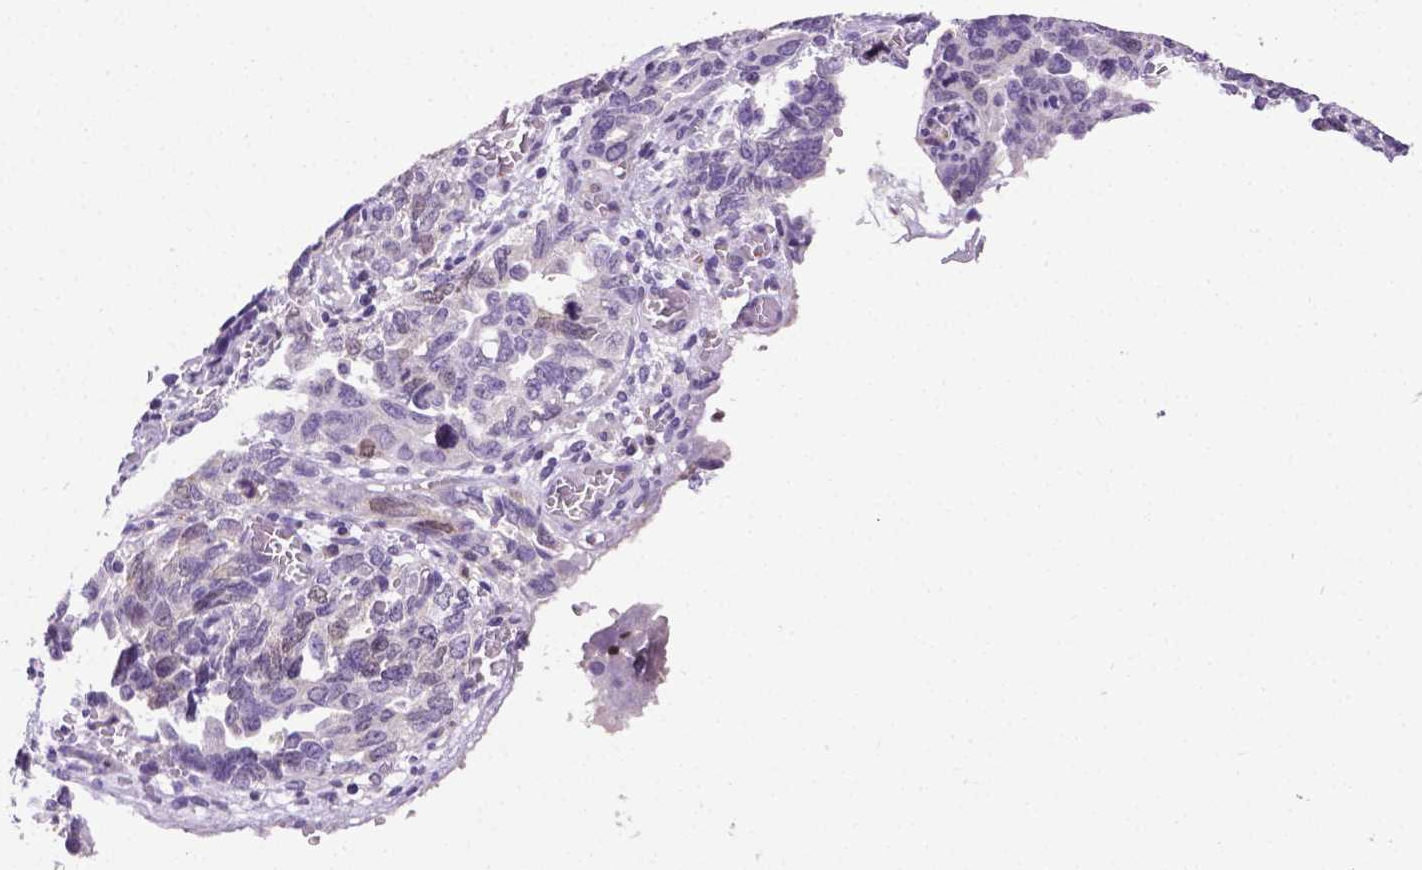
{"staining": {"intensity": "negative", "quantity": "none", "location": "none"}, "tissue": "ovarian cancer", "cell_type": "Tumor cells", "image_type": "cancer", "snomed": [{"axis": "morphology", "description": "Cystadenocarcinoma, serous, NOS"}, {"axis": "topography", "description": "Ovary"}], "caption": "DAB immunohistochemical staining of ovarian cancer shows no significant expression in tumor cells. Nuclei are stained in blue.", "gene": "CDKN2D", "patient": {"sex": "female", "age": 69}}